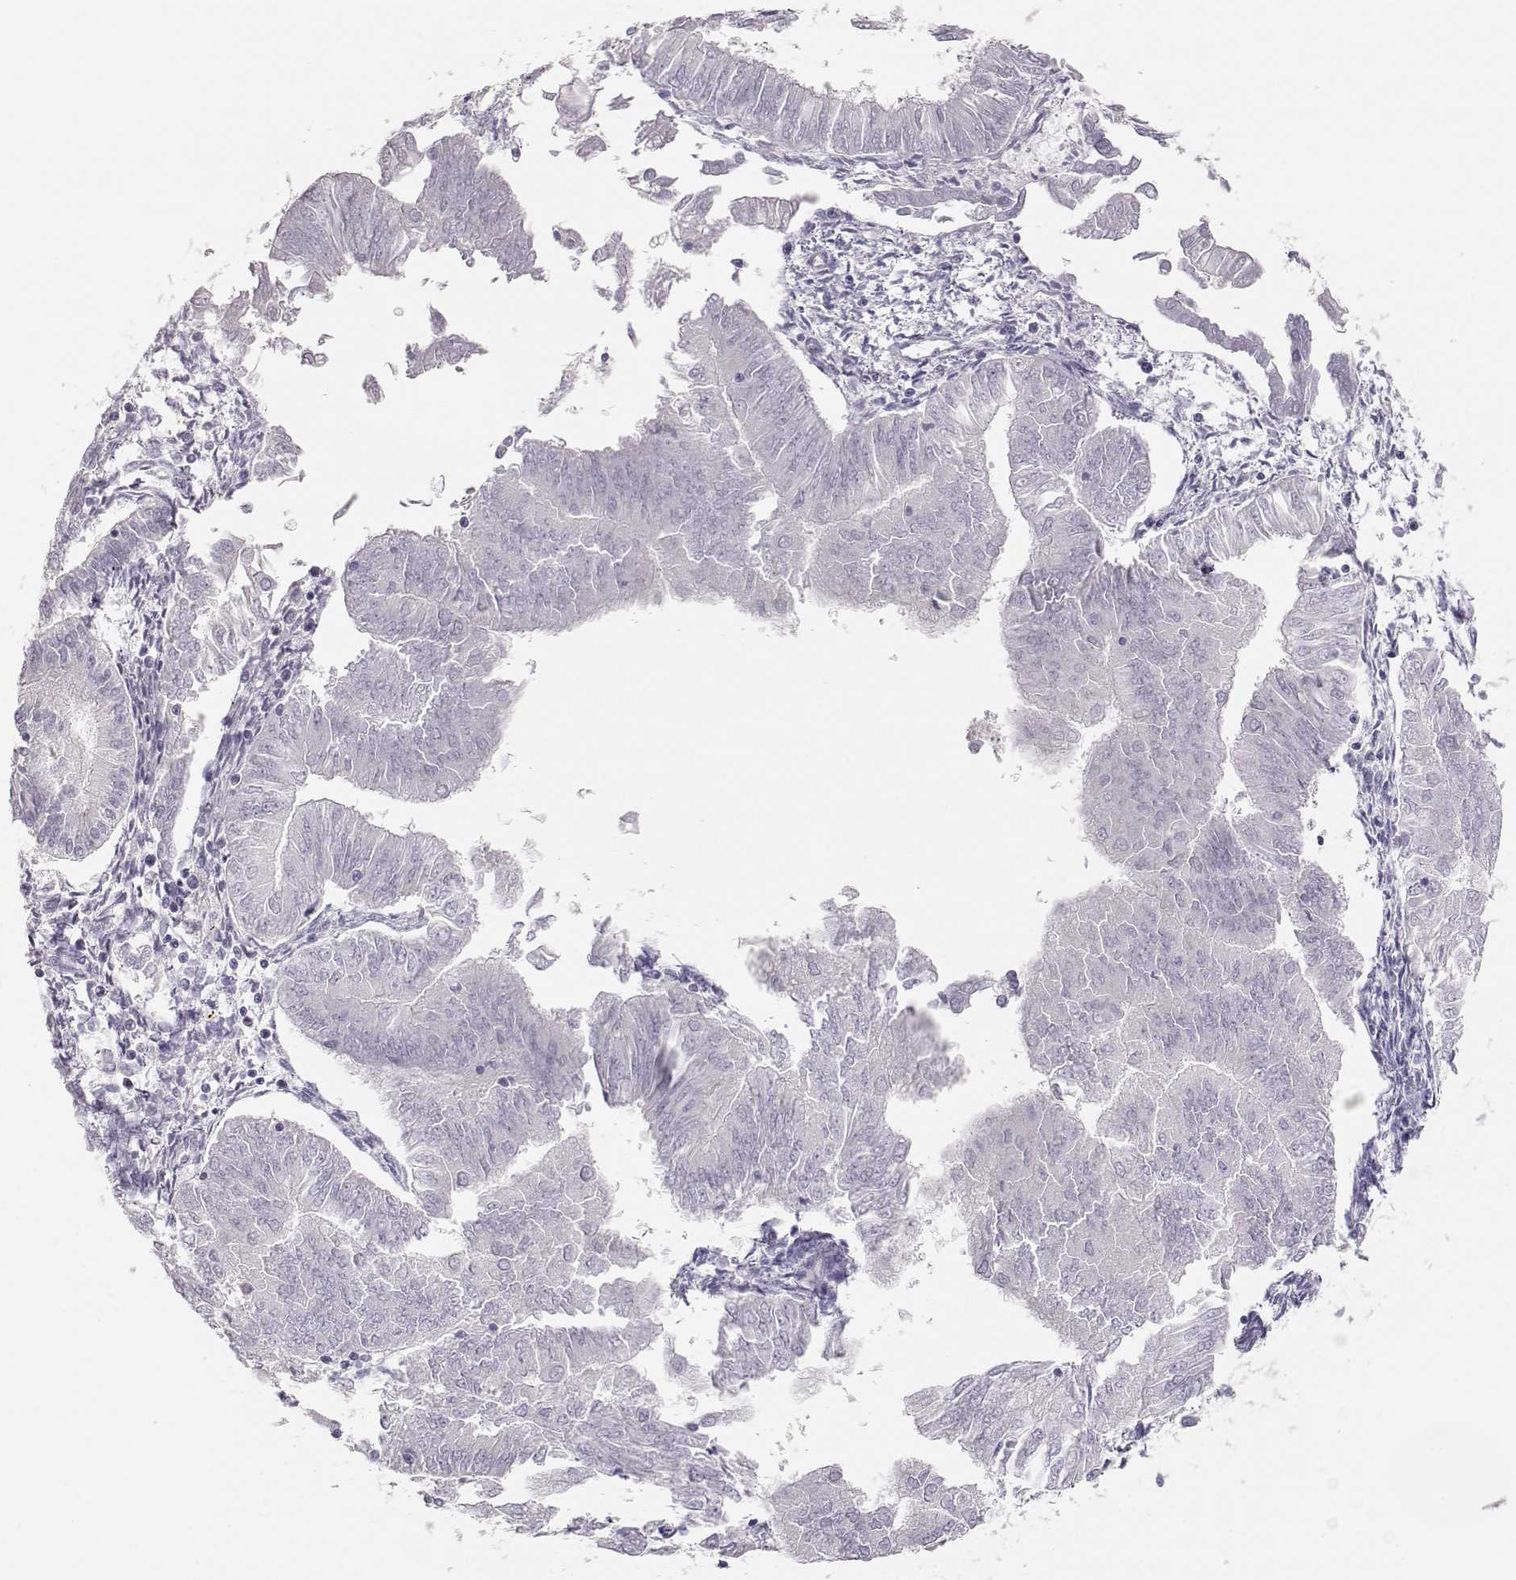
{"staining": {"intensity": "negative", "quantity": "none", "location": "none"}, "tissue": "endometrial cancer", "cell_type": "Tumor cells", "image_type": "cancer", "snomed": [{"axis": "morphology", "description": "Adenocarcinoma, NOS"}, {"axis": "topography", "description": "Endometrium"}], "caption": "Photomicrograph shows no significant protein expression in tumor cells of endometrial adenocarcinoma.", "gene": "LEPR", "patient": {"sex": "female", "age": 53}}